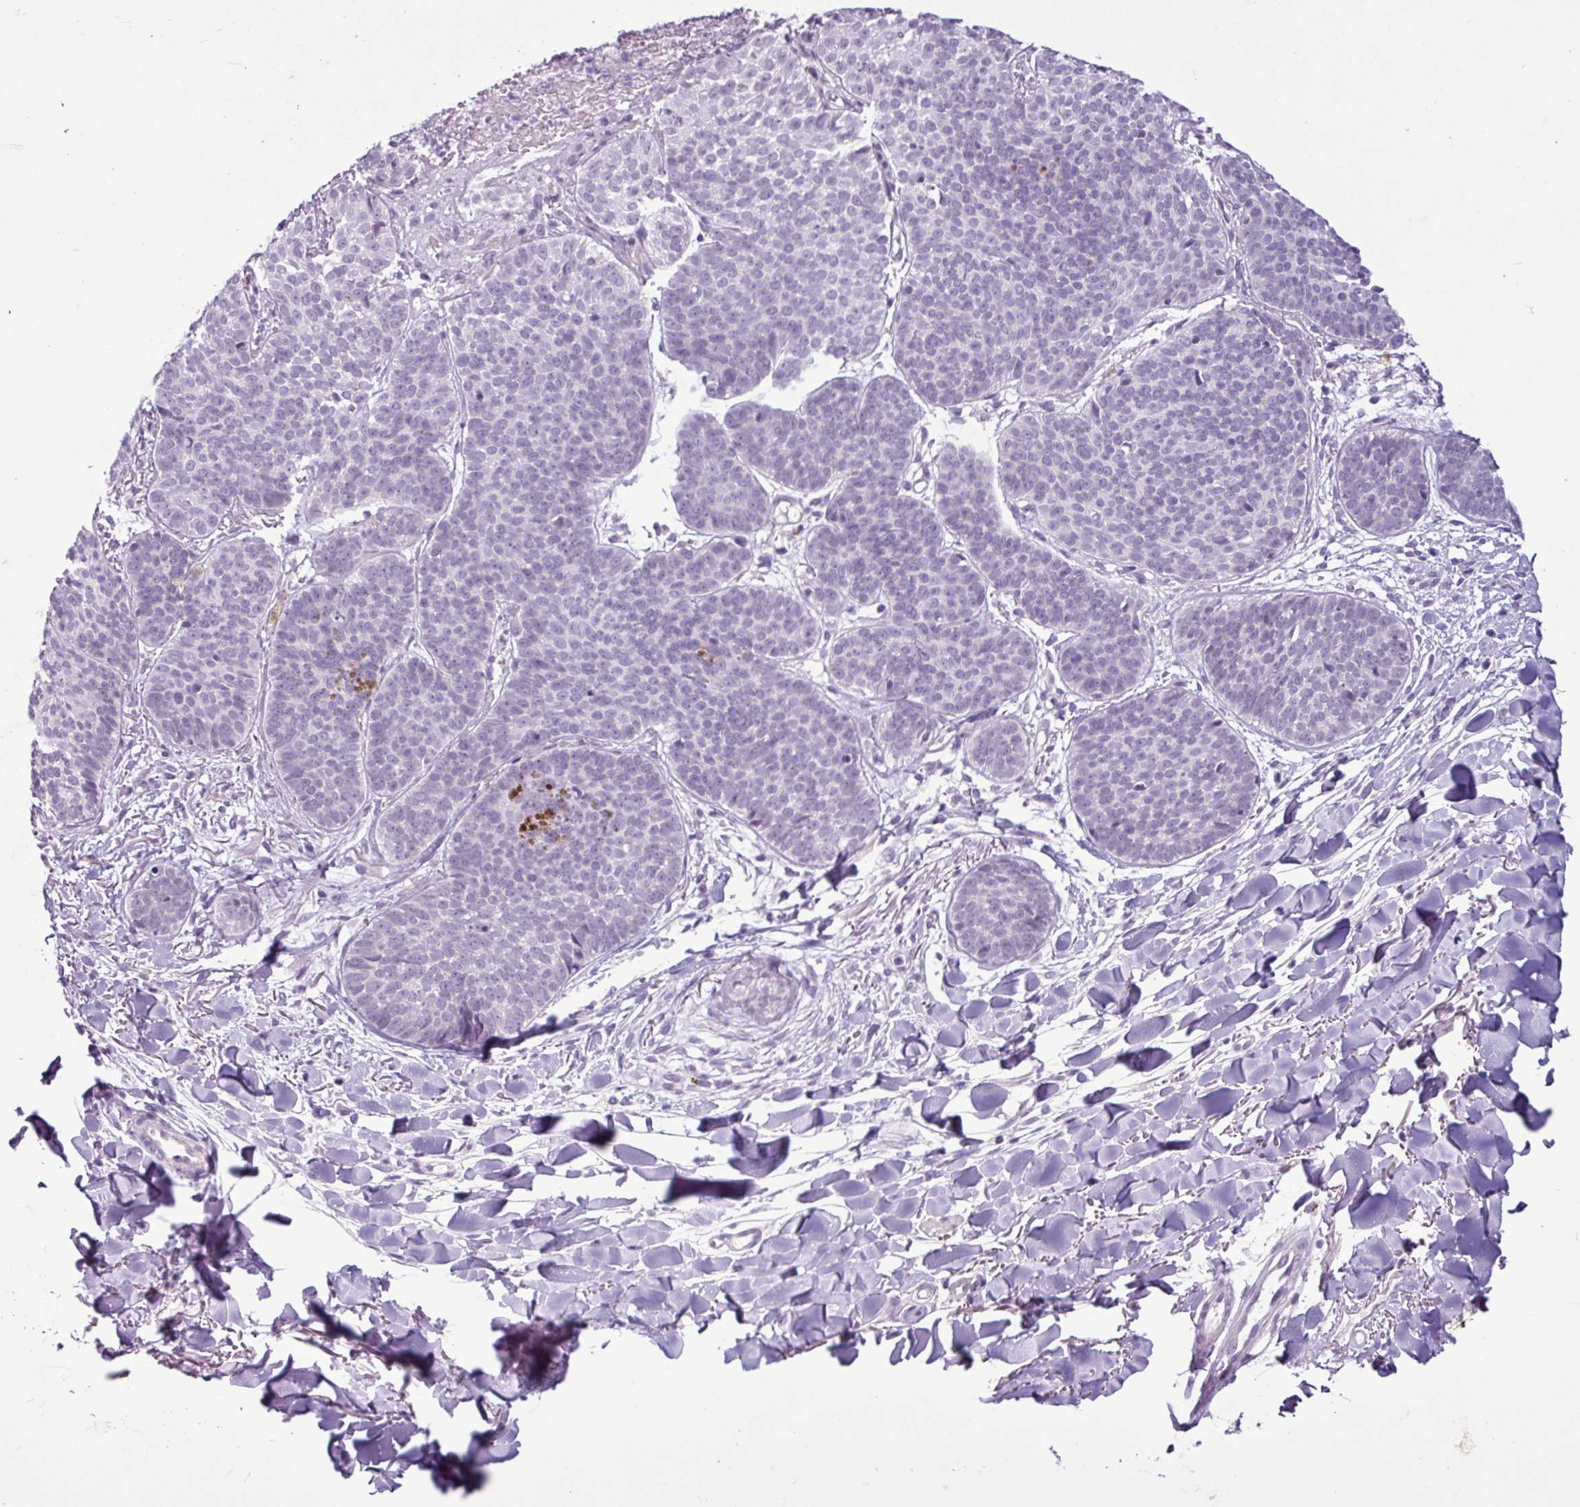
{"staining": {"intensity": "negative", "quantity": "none", "location": "none"}, "tissue": "skin cancer", "cell_type": "Tumor cells", "image_type": "cancer", "snomed": [{"axis": "morphology", "description": "Basal cell carcinoma"}, {"axis": "topography", "description": "Skin"}, {"axis": "topography", "description": "Skin of neck"}, {"axis": "topography", "description": "Skin of shoulder"}, {"axis": "topography", "description": "Skin of back"}], "caption": "Tumor cells show no significant staining in skin basal cell carcinoma.", "gene": "C9orf24", "patient": {"sex": "male", "age": 80}}